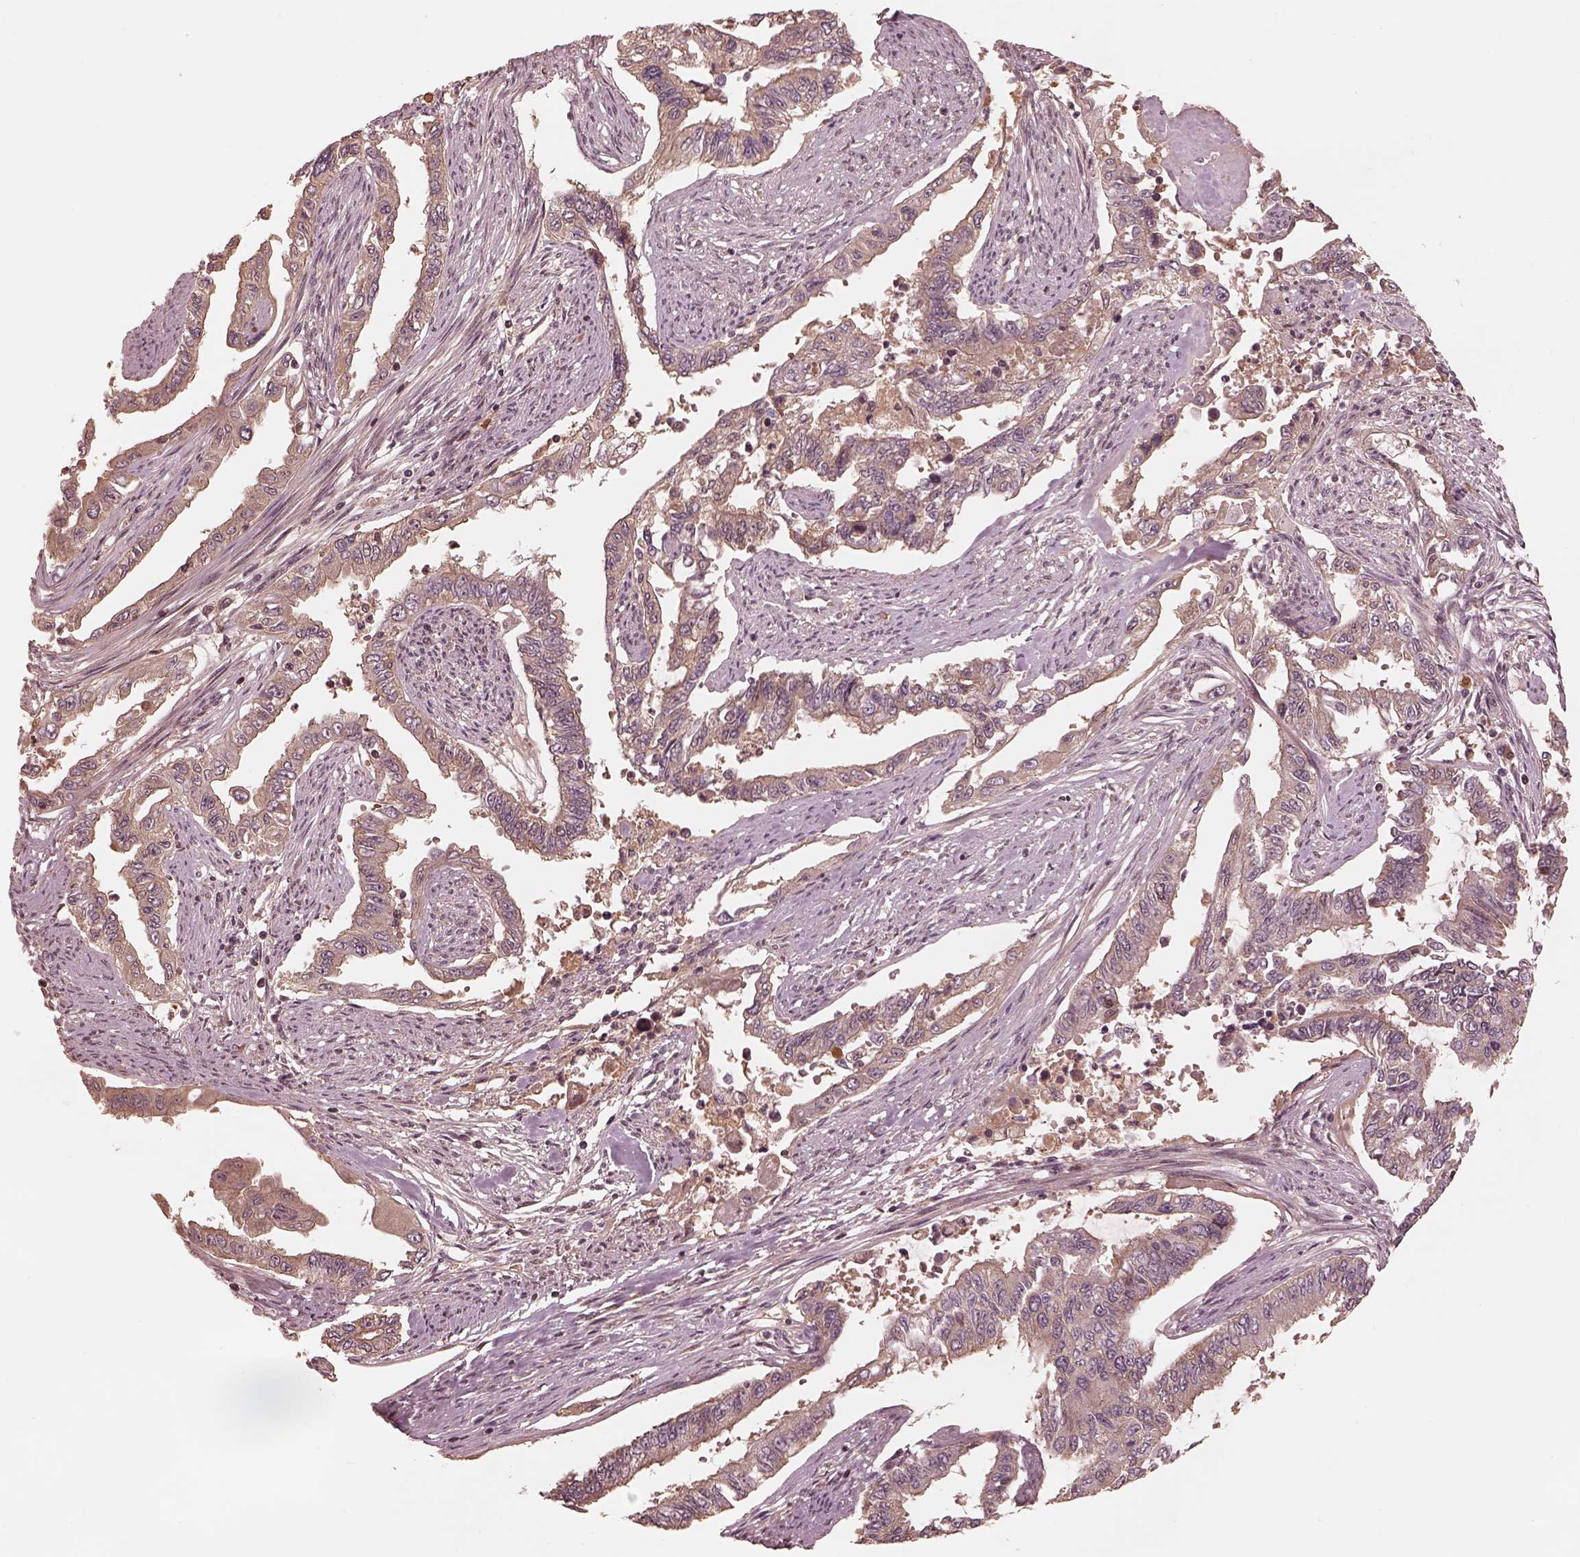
{"staining": {"intensity": "weak", "quantity": ">75%", "location": "cytoplasmic/membranous"}, "tissue": "endometrial cancer", "cell_type": "Tumor cells", "image_type": "cancer", "snomed": [{"axis": "morphology", "description": "Adenocarcinoma, NOS"}, {"axis": "topography", "description": "Uterus"}], "caption": "Protein expression analysis of human endometrial cancer reveals weak cytoplasmic/membranous staining in about >75% of tumor cells.", "gene": "TF", "patient": {"sex": "female", "age": 59}}